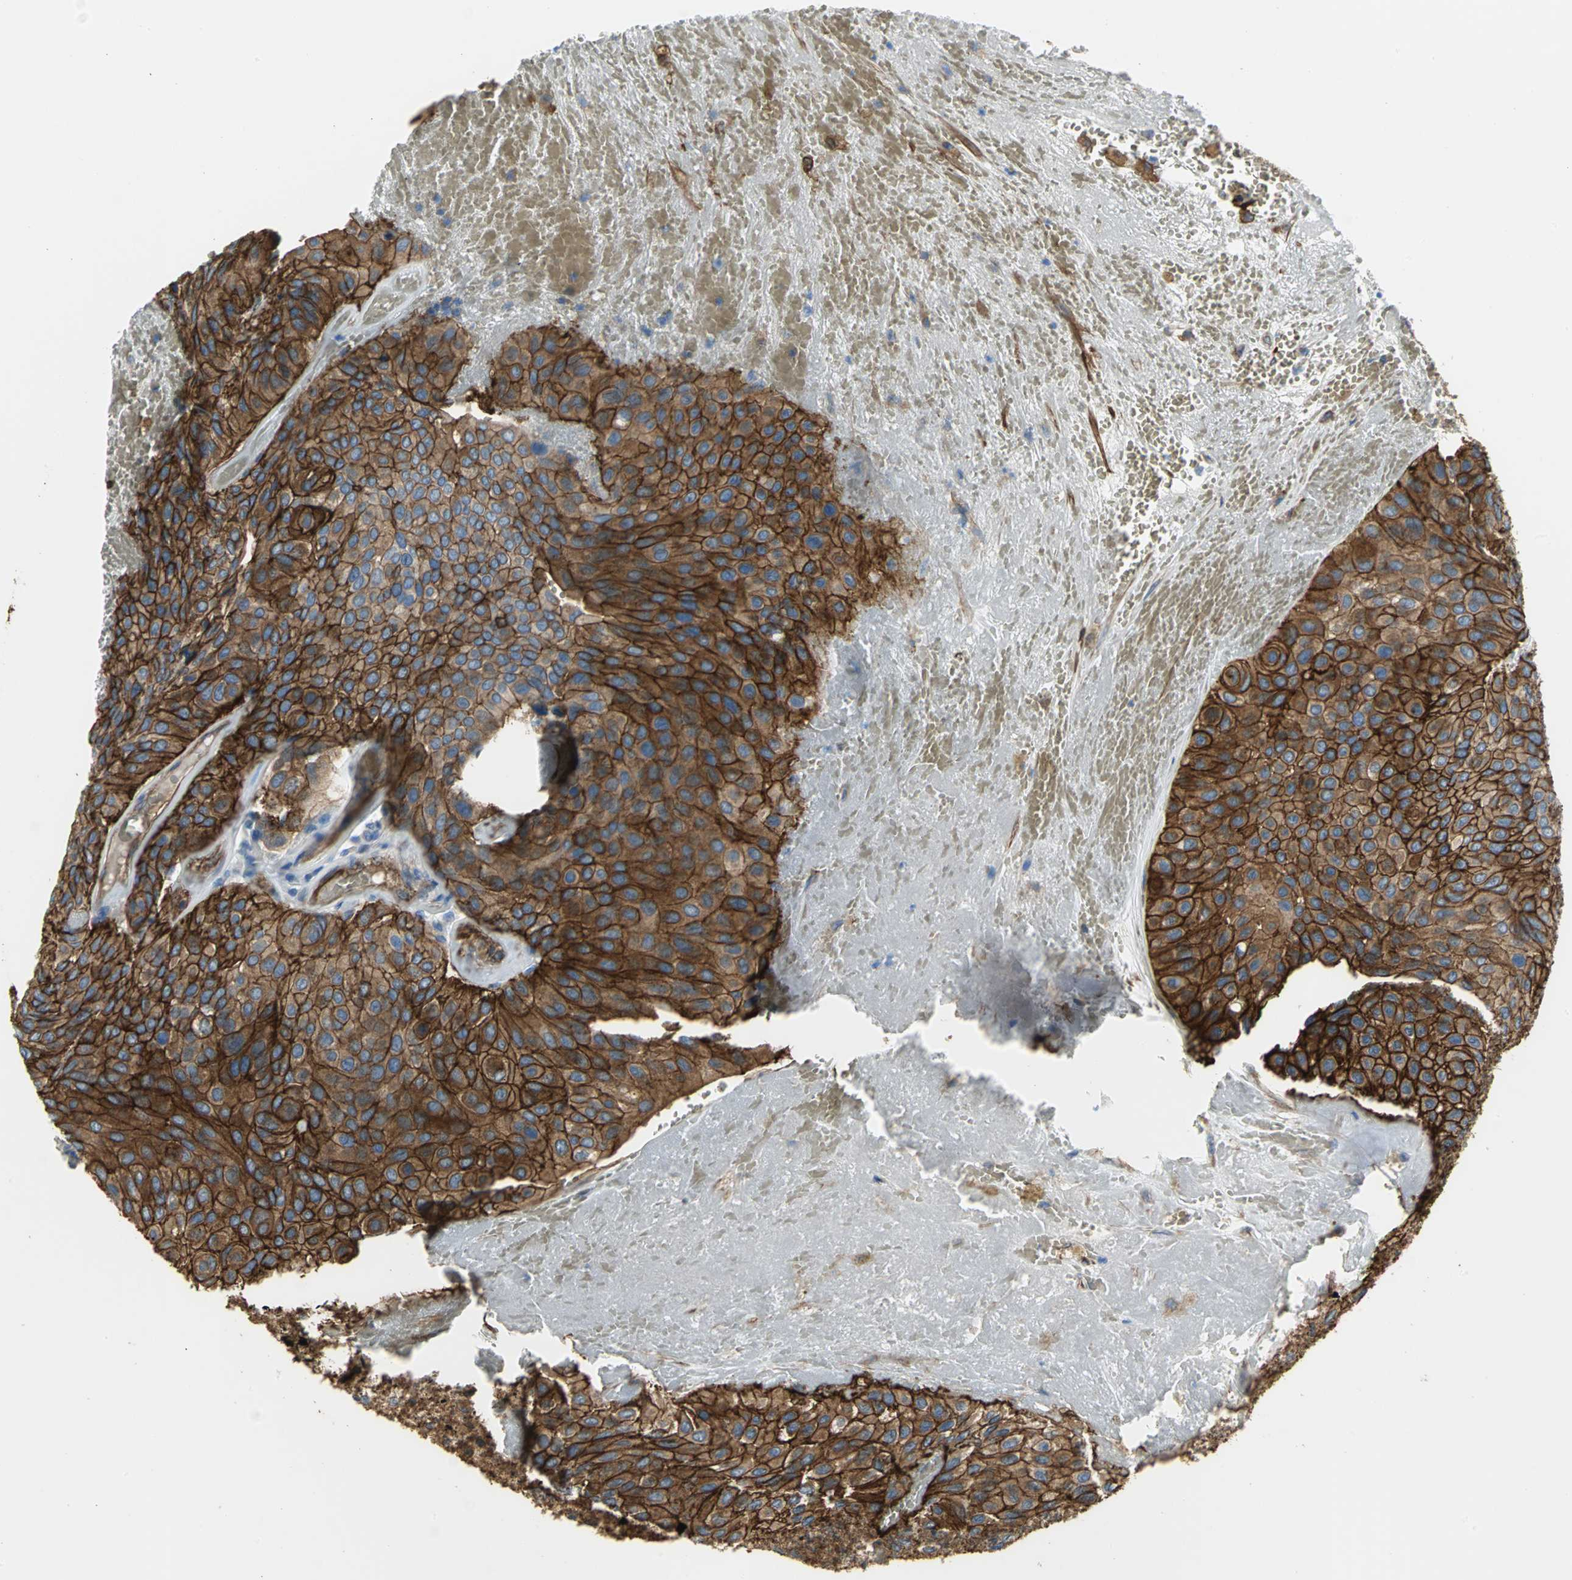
{"staining": {"intensity": "strong", "quantity": ">75%", "location": "cytoplasmic/membranous"}, "tissue": "urothelial cancer", "cell_type": "Tumor cells", "image_type": "cancer", "snomed": [{"axis": "morphology", "description": "Urothelial carcinoma, High grade"}, {"axis": "topography", "description": "Urinary bladder"}], "caption": "The histopathology image exhibits a brown stain indicating the presence of a protein in the cytoplasmic/membranous of tumor cells in high-grade urothelial carcinoma.", "gene": "FLNB", "patient": {"sex": "male", "age": 66}}